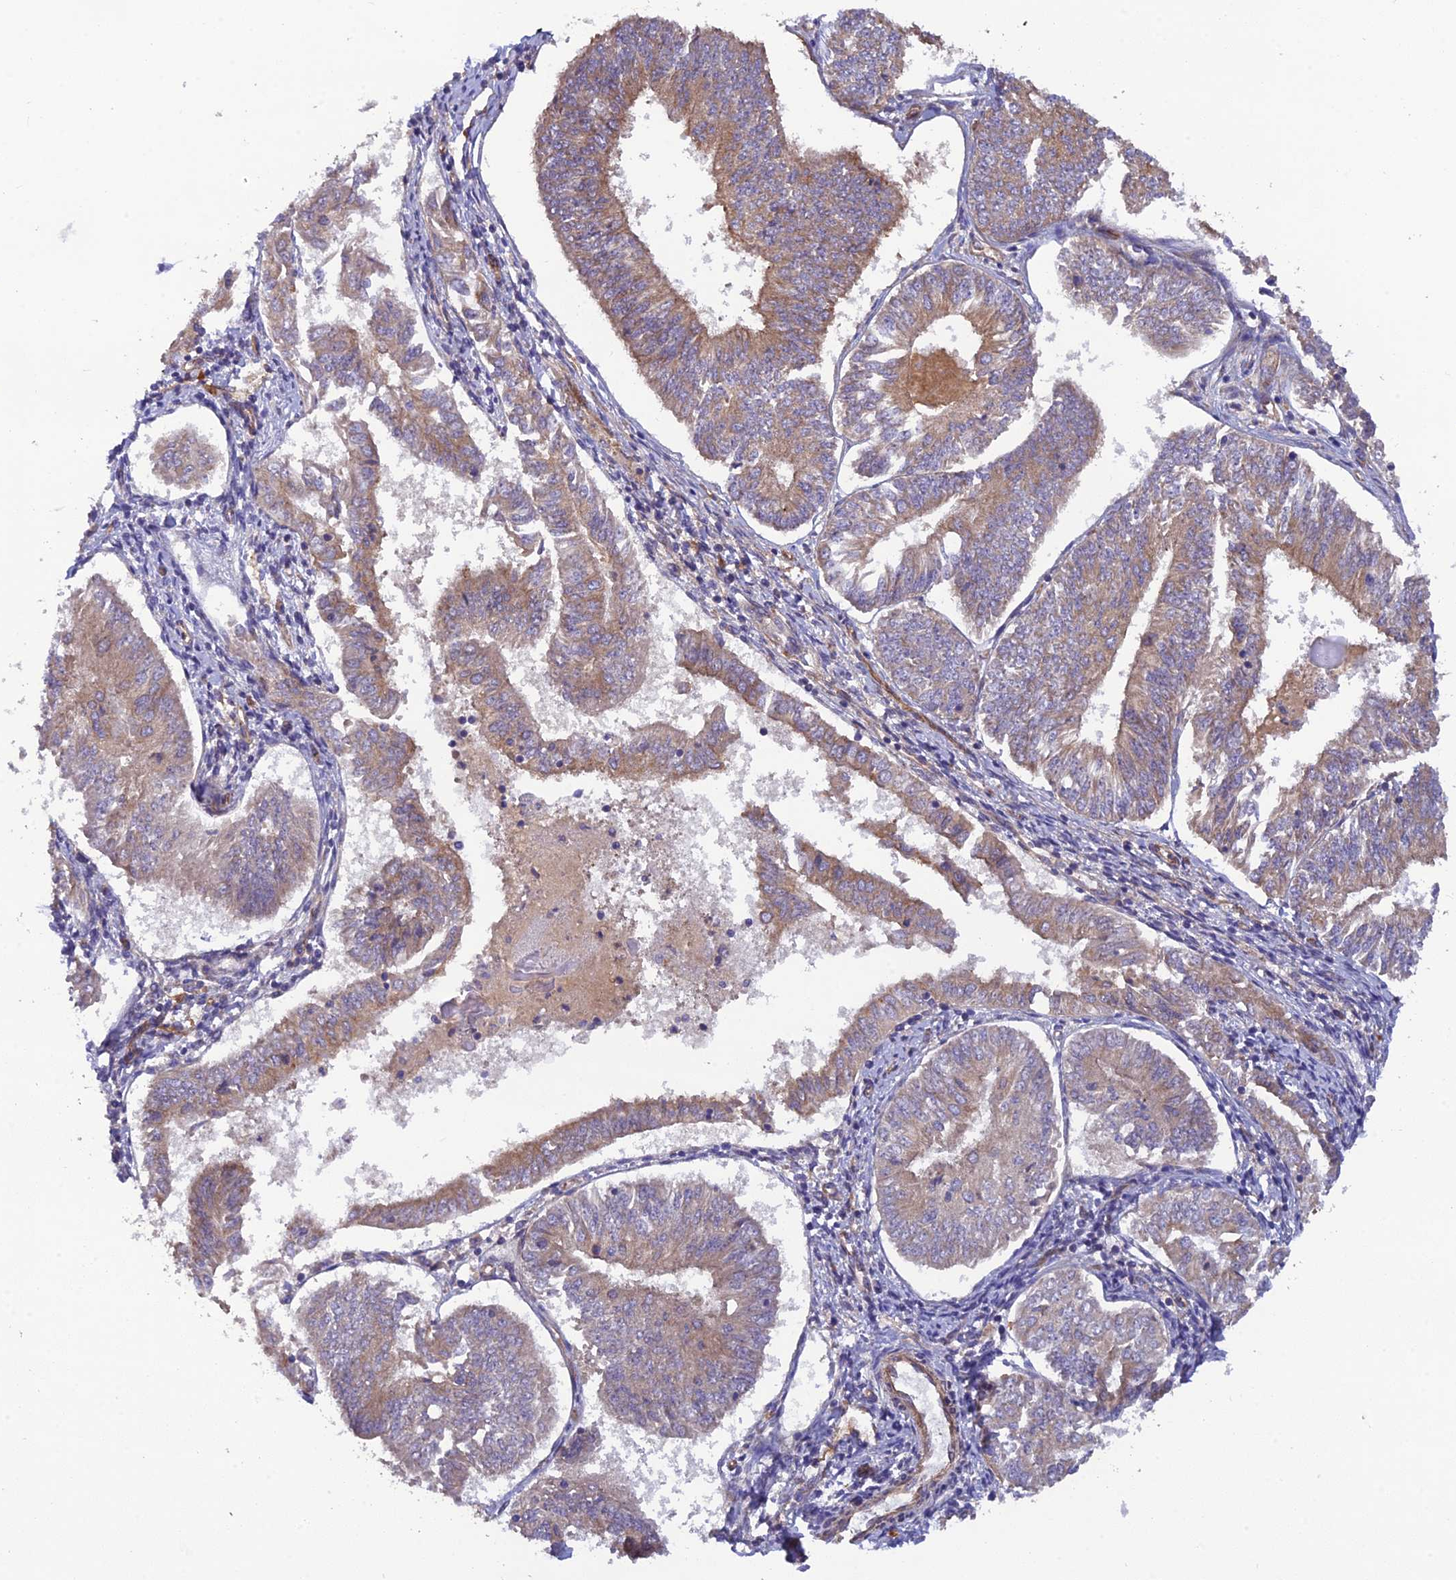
{"staining": {"intensity": "moderate", "quantity": ">75%", "location": "cytoplasmic/membranous"}, "tissue": "endometrial cancer", "cell_type": "Tumor cells", "image_type": "cancer", "snomed": [{"axis": "morphology", "description": "Adenocarcinoma, NOS"}, {"axis": "topography", "description": "Endometrium"}], "caption": "An image of human endometrial cancer stained for a protein shows moderate cytoplasmic/membranous brown staining in tumor cells.", "gene": "ADAMTS15", "patient": {"sex": "female", "age": 58}}